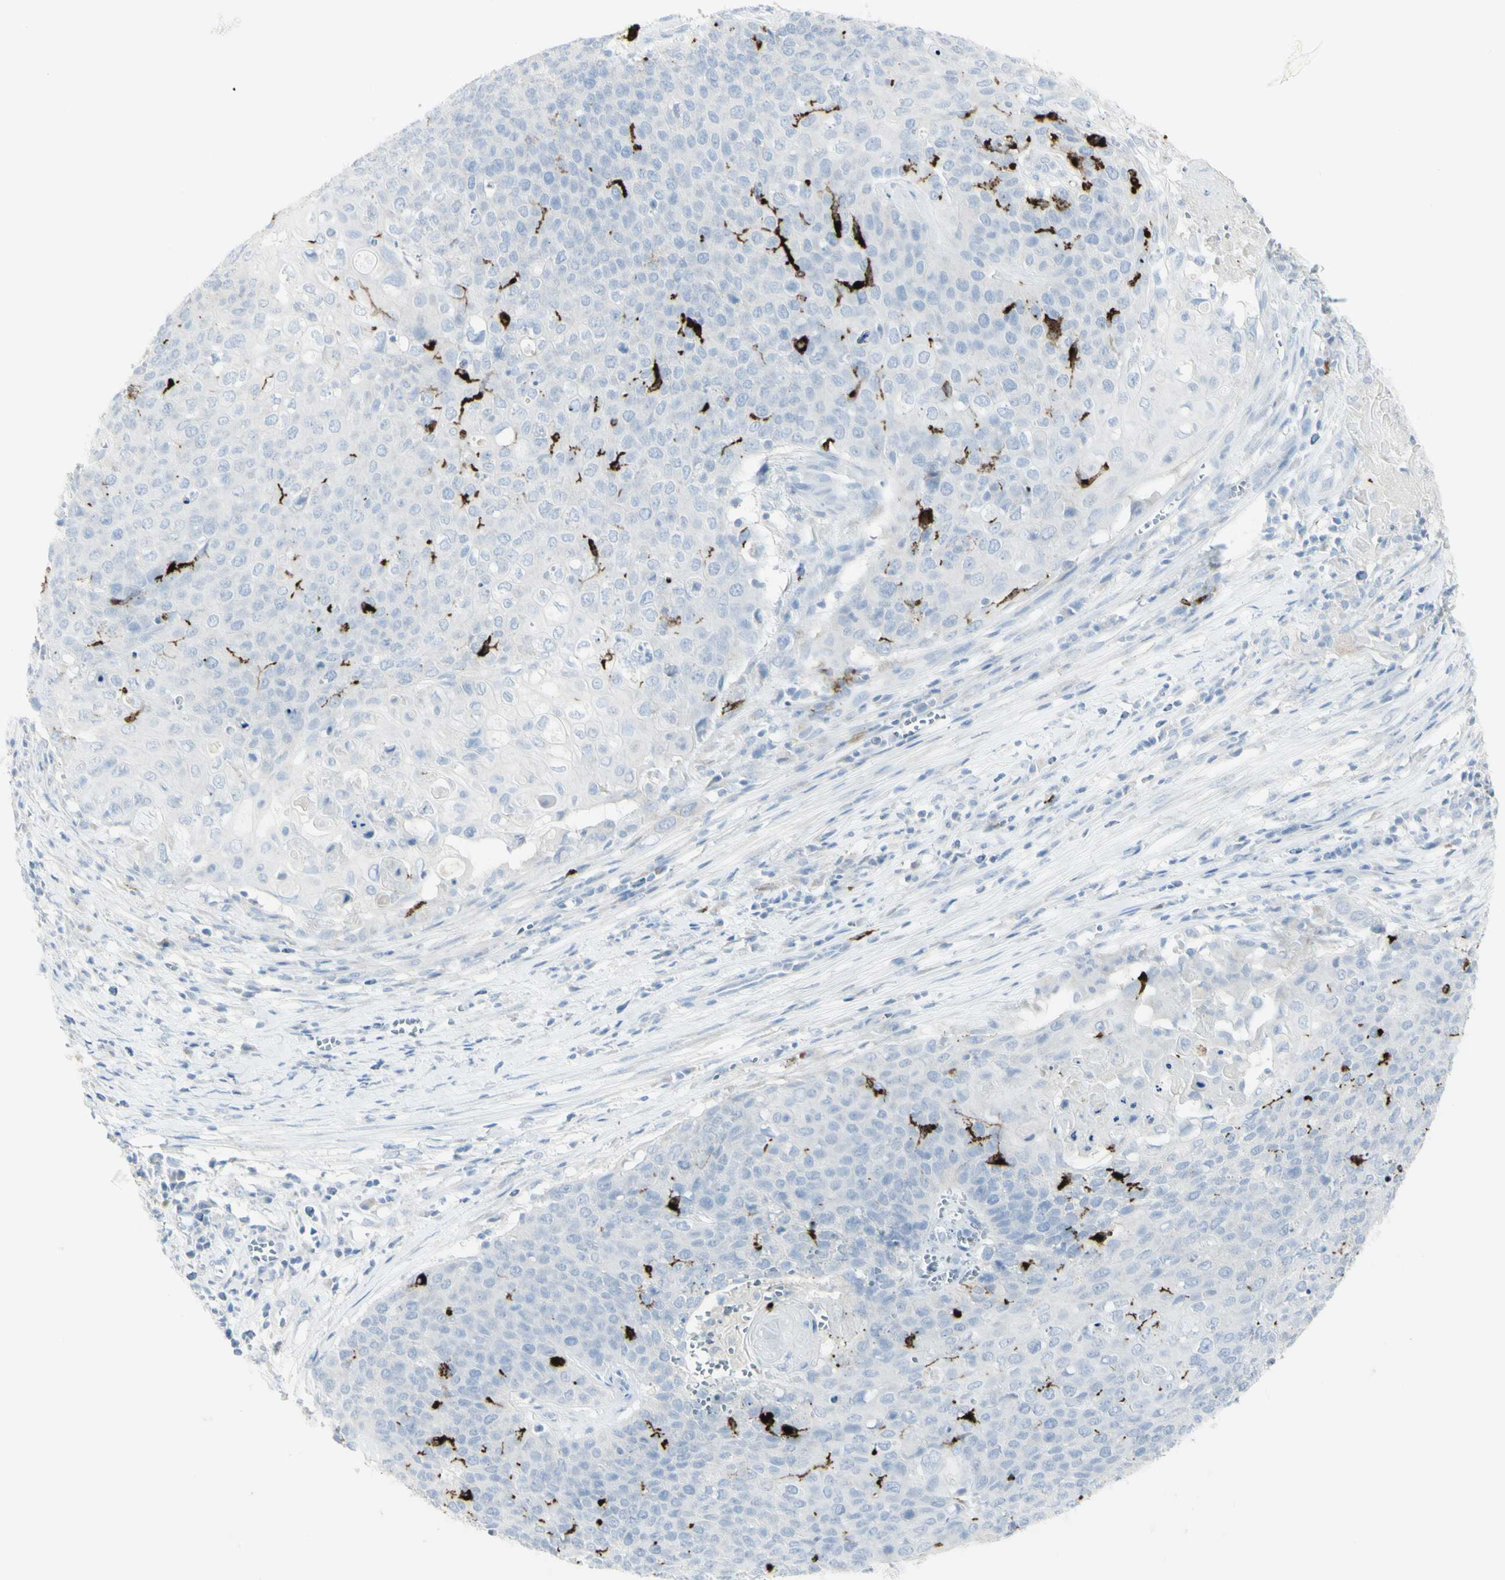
{"staining": {"intensity": "negative", "quantity": "none", "location": "none"}, "tissue": "cervical cancer", "cell_type": "Tumor cells", "image_type": "cancer", "snomed": [{"axis": "morphology", "description": "Squamous cell carcinoma, NOS"}, {"axis": "topography", "description": "Cervix"}], "caption": "An image of cervical cancer stained for a protein exhibits no brown staining in tumor cells.", "gene": "CD207", "patient": {"sex": "female", "age": 39}}